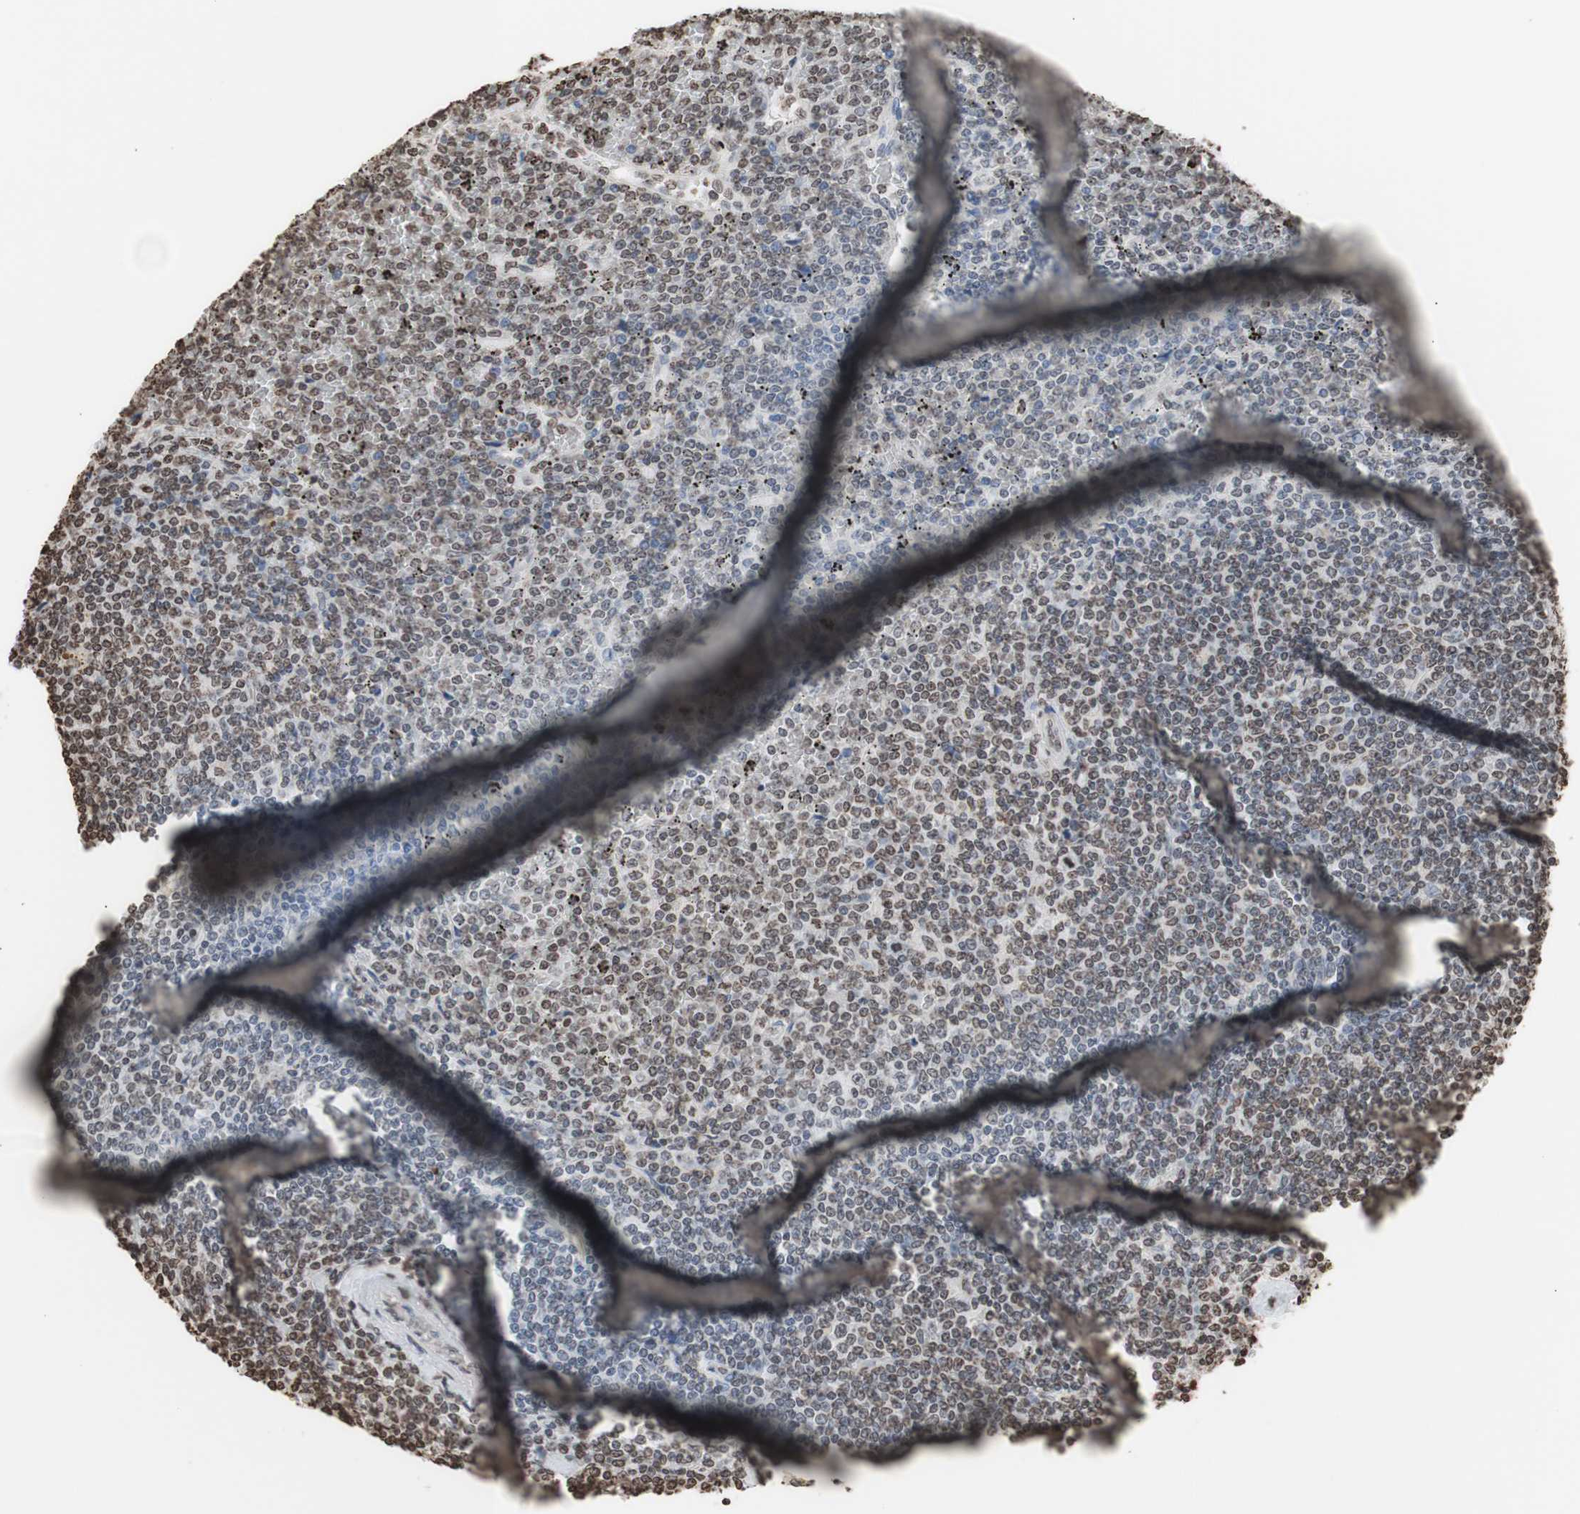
{"staining": {"intensity": "weak", "quantity": "25%-75%", "location": "nuclear"}, "tissue": "lymphoma", "cell_type": "Tumor cells", "image_type": "cancer", "snomed": [{"axis": "morphology", "description": "Malignant lymphoma, non-Hodgkin's type, Low grade"}, {"axis": "topography", "description": "Spleen"}], "caption": "The micrograph shows a brown stain indicating the presence of a protein in the nuclear of tumor cells in lymphoma.", "gene": "SNAI2", "patient": {"sex": "female", "age": 19}}